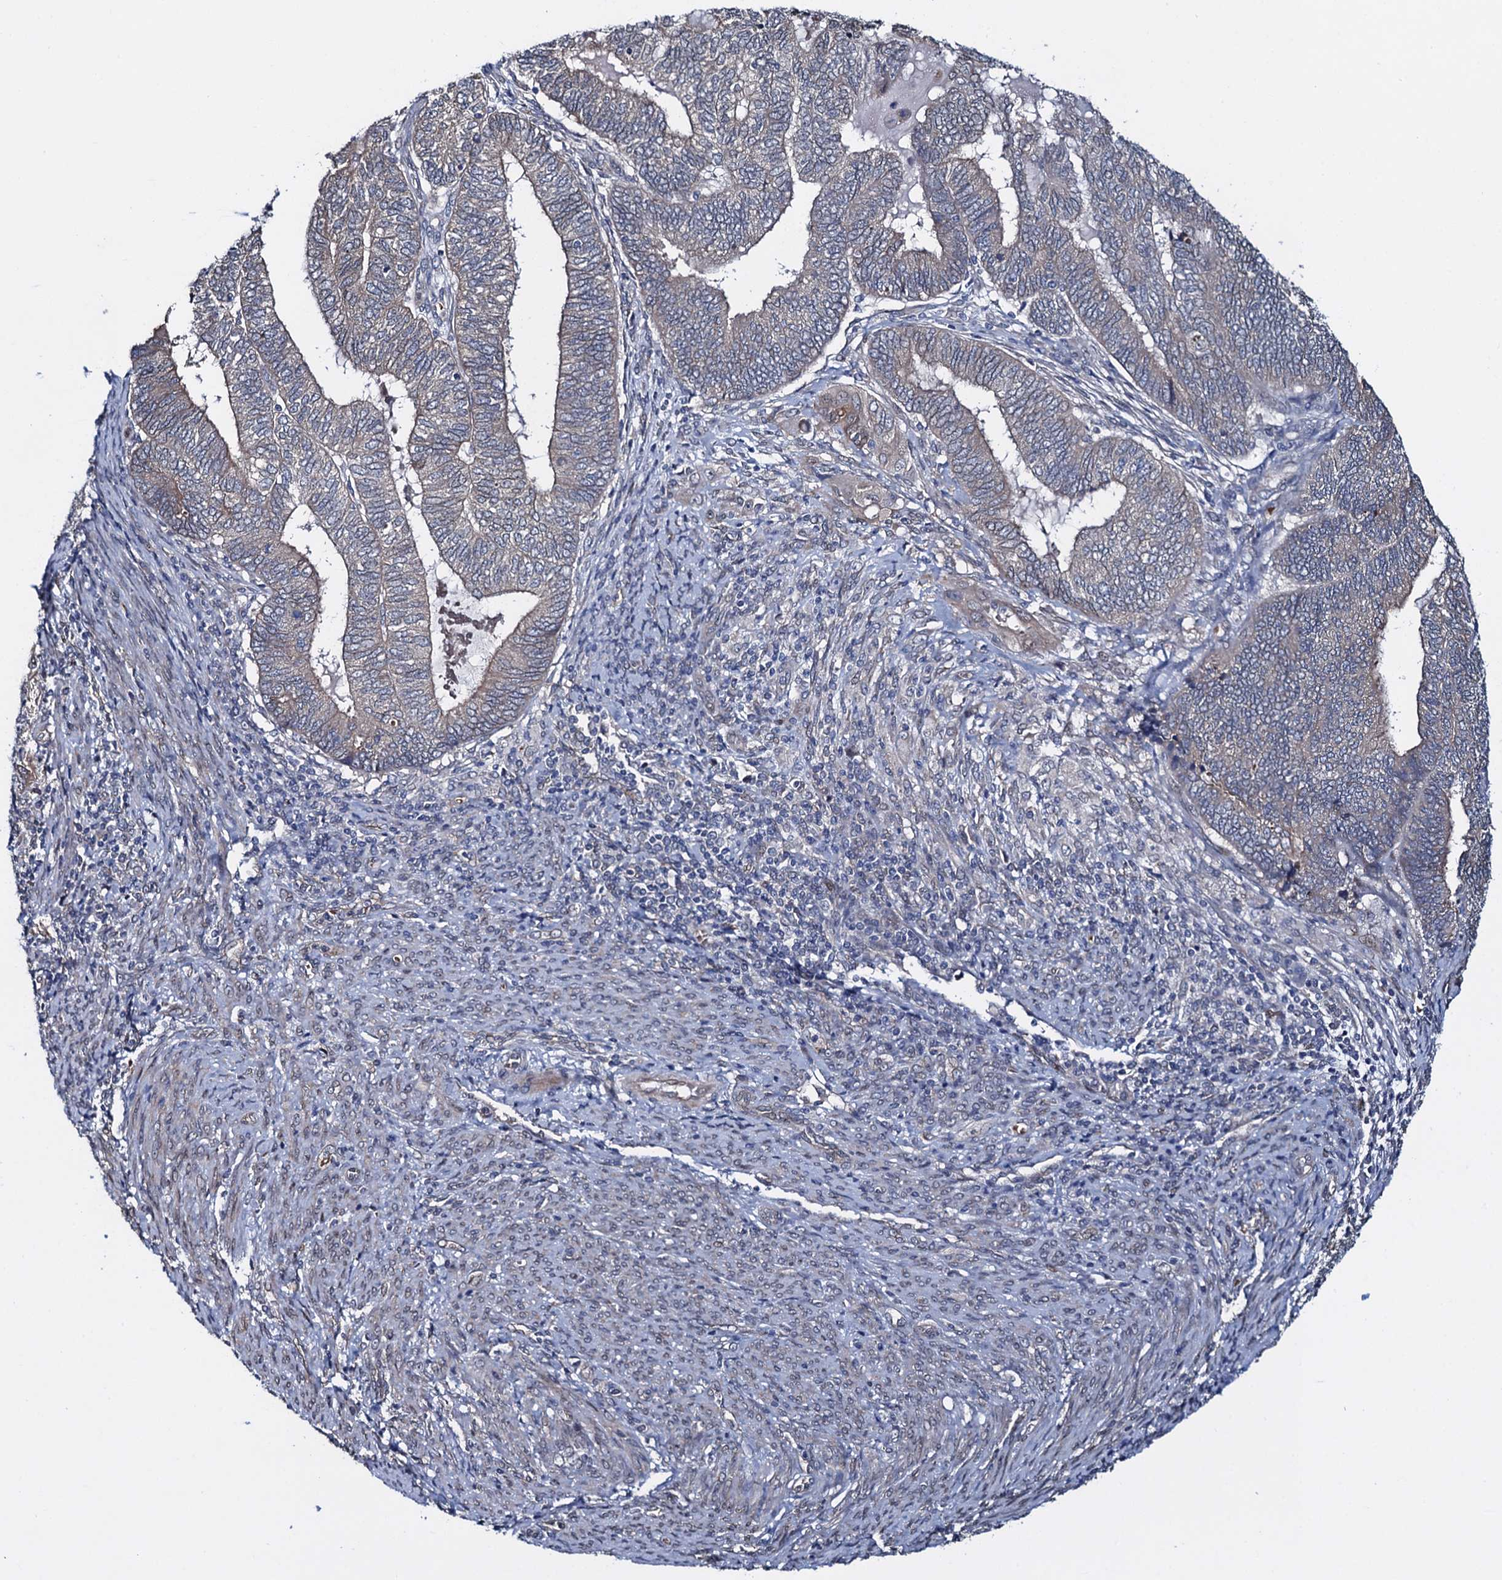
{"staining": {"intensity": "weak", "quantity": "<25%", "location": "cytoplasmic/membranous"}, "tissue": "endometrial cancer", "cell_type": "Tumor cells", "image_type": "cancer", "snomed": [{"axis": "morphology", "description": "Adenocarcinoma, NOS"}, {"axis": "topography", "description": "Uterus"}, {"axis": "topography", "description": "Endometrium"}], "caption": "This is an immunohistochemistry (IHC) histopathology image of human endometrial adenocarcinoma. There is no staining in tumor cells.", "gene": "EVX2", "patient": {"sex": "female", "age": 70}}